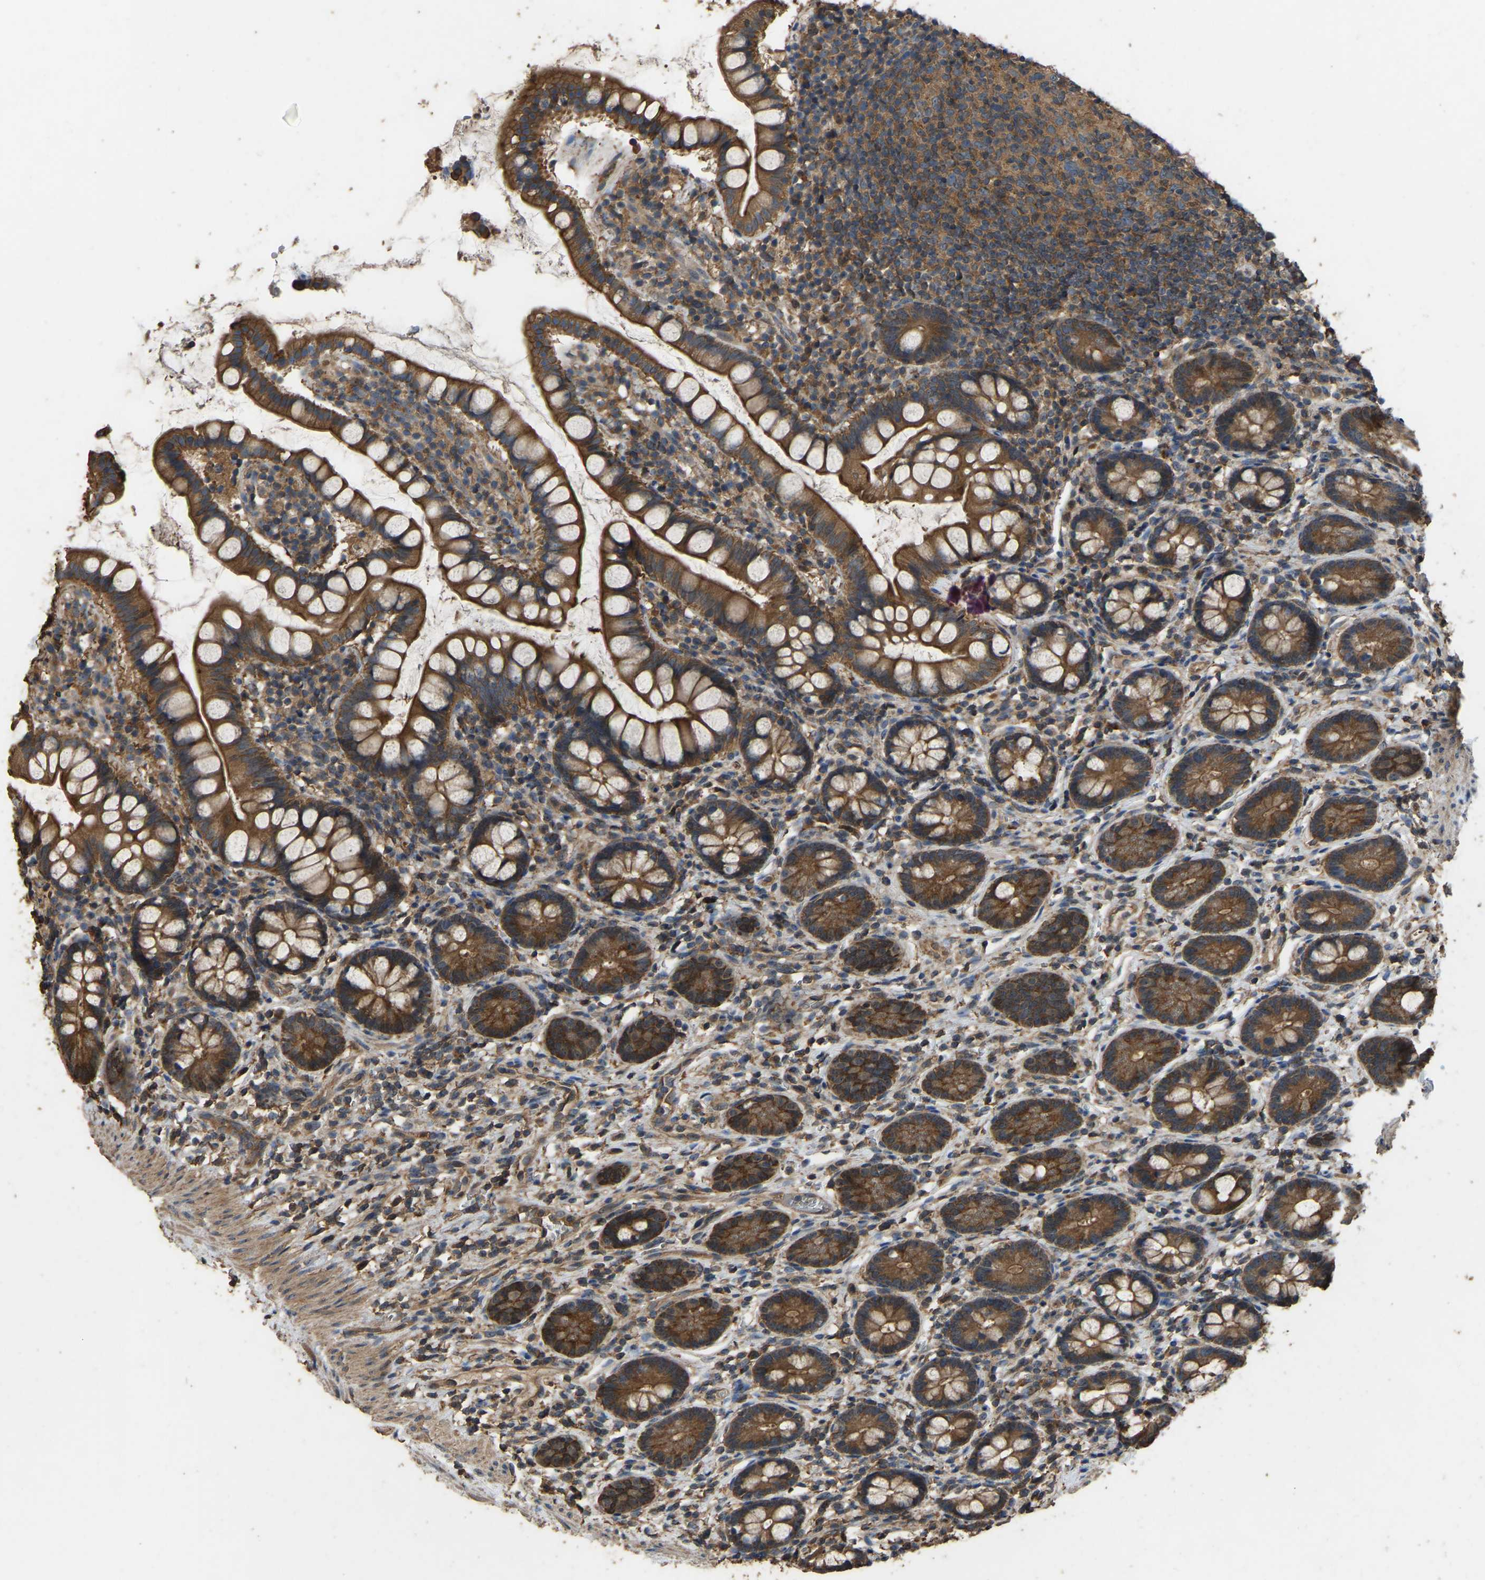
{"staining": {"intensity": "moderate", "quantity": ">75%", "location": "cytoplasmic/membranous"}, "tissue": "small intestine", "cell_type": "Glandular cells", "image_type": "normal", "snomed": [{"axis": "morphology", "description": "Normal tissue, NOS"}, {"axis": "topography", "description": "Small intestine"}], "caption": "Immunohistochemistry (IHC) of benign small intestine reveals medium levels of moderate cytoplasmic/membranous positivity in approximately >75% of glandular cells.", "gene": "FHIT", "patient": {"sex": "female", "age": 84}}